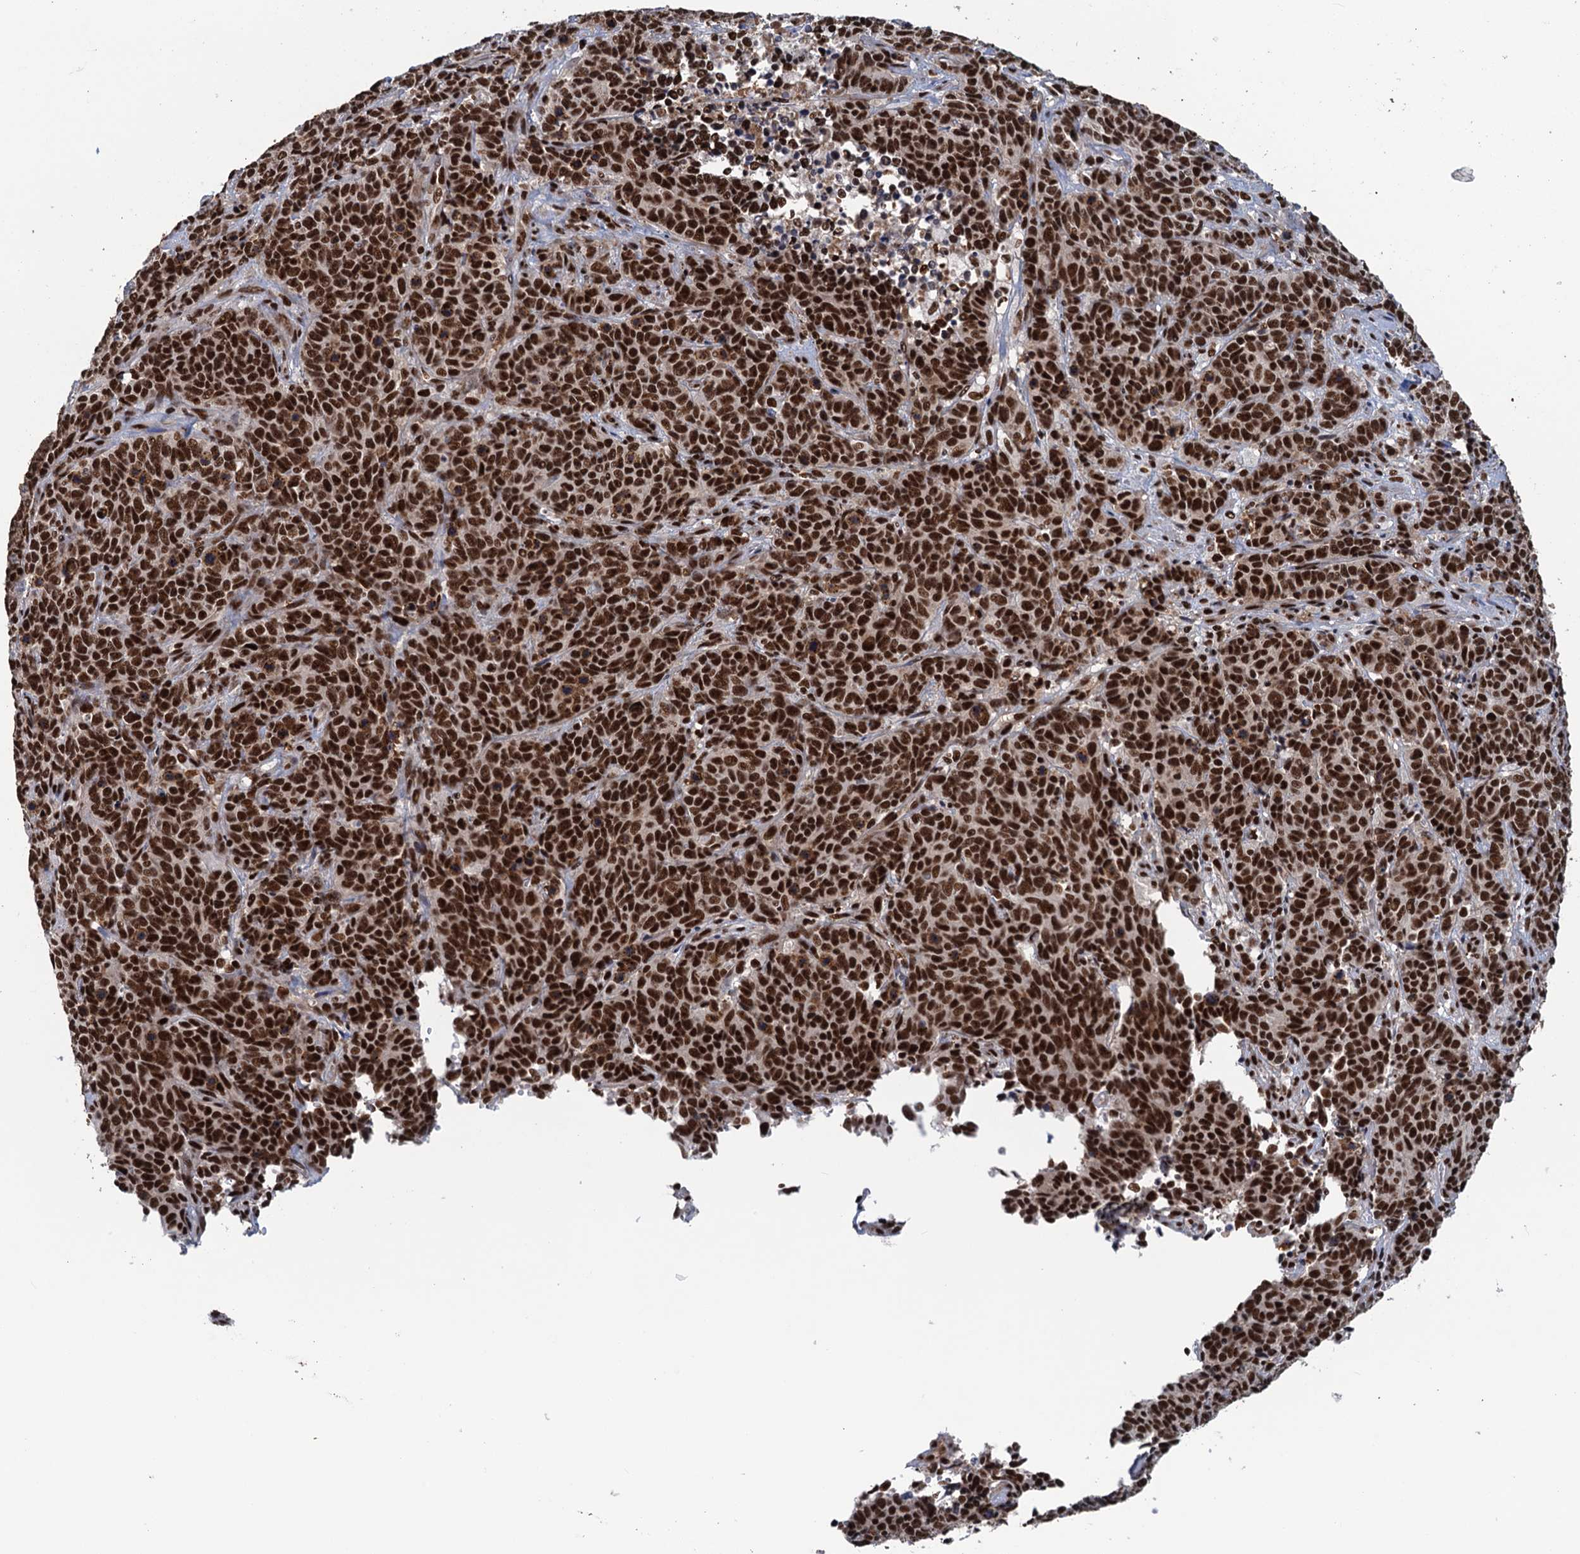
{"staining": {"intensity": "strong", "quantity": ">75%", "location": "nuclear"}, "tissue": "cervical cancer", "cell_type": "Tumor cells", "image_type": "cancer", "snomed": [{"axis": "morphology", "description": "Squamous cell carcinoma, NOS"}, {"axis": "topography", "description": "Cervix"}], "caption": "Immunohistochemical staining of squamous cell carcinoma (cervical) exhibits strong nuclear protein staining in about >75% of tumor cells.", "gene": "ZC3H18", "patient": {"sex": "female", "age": 60}}